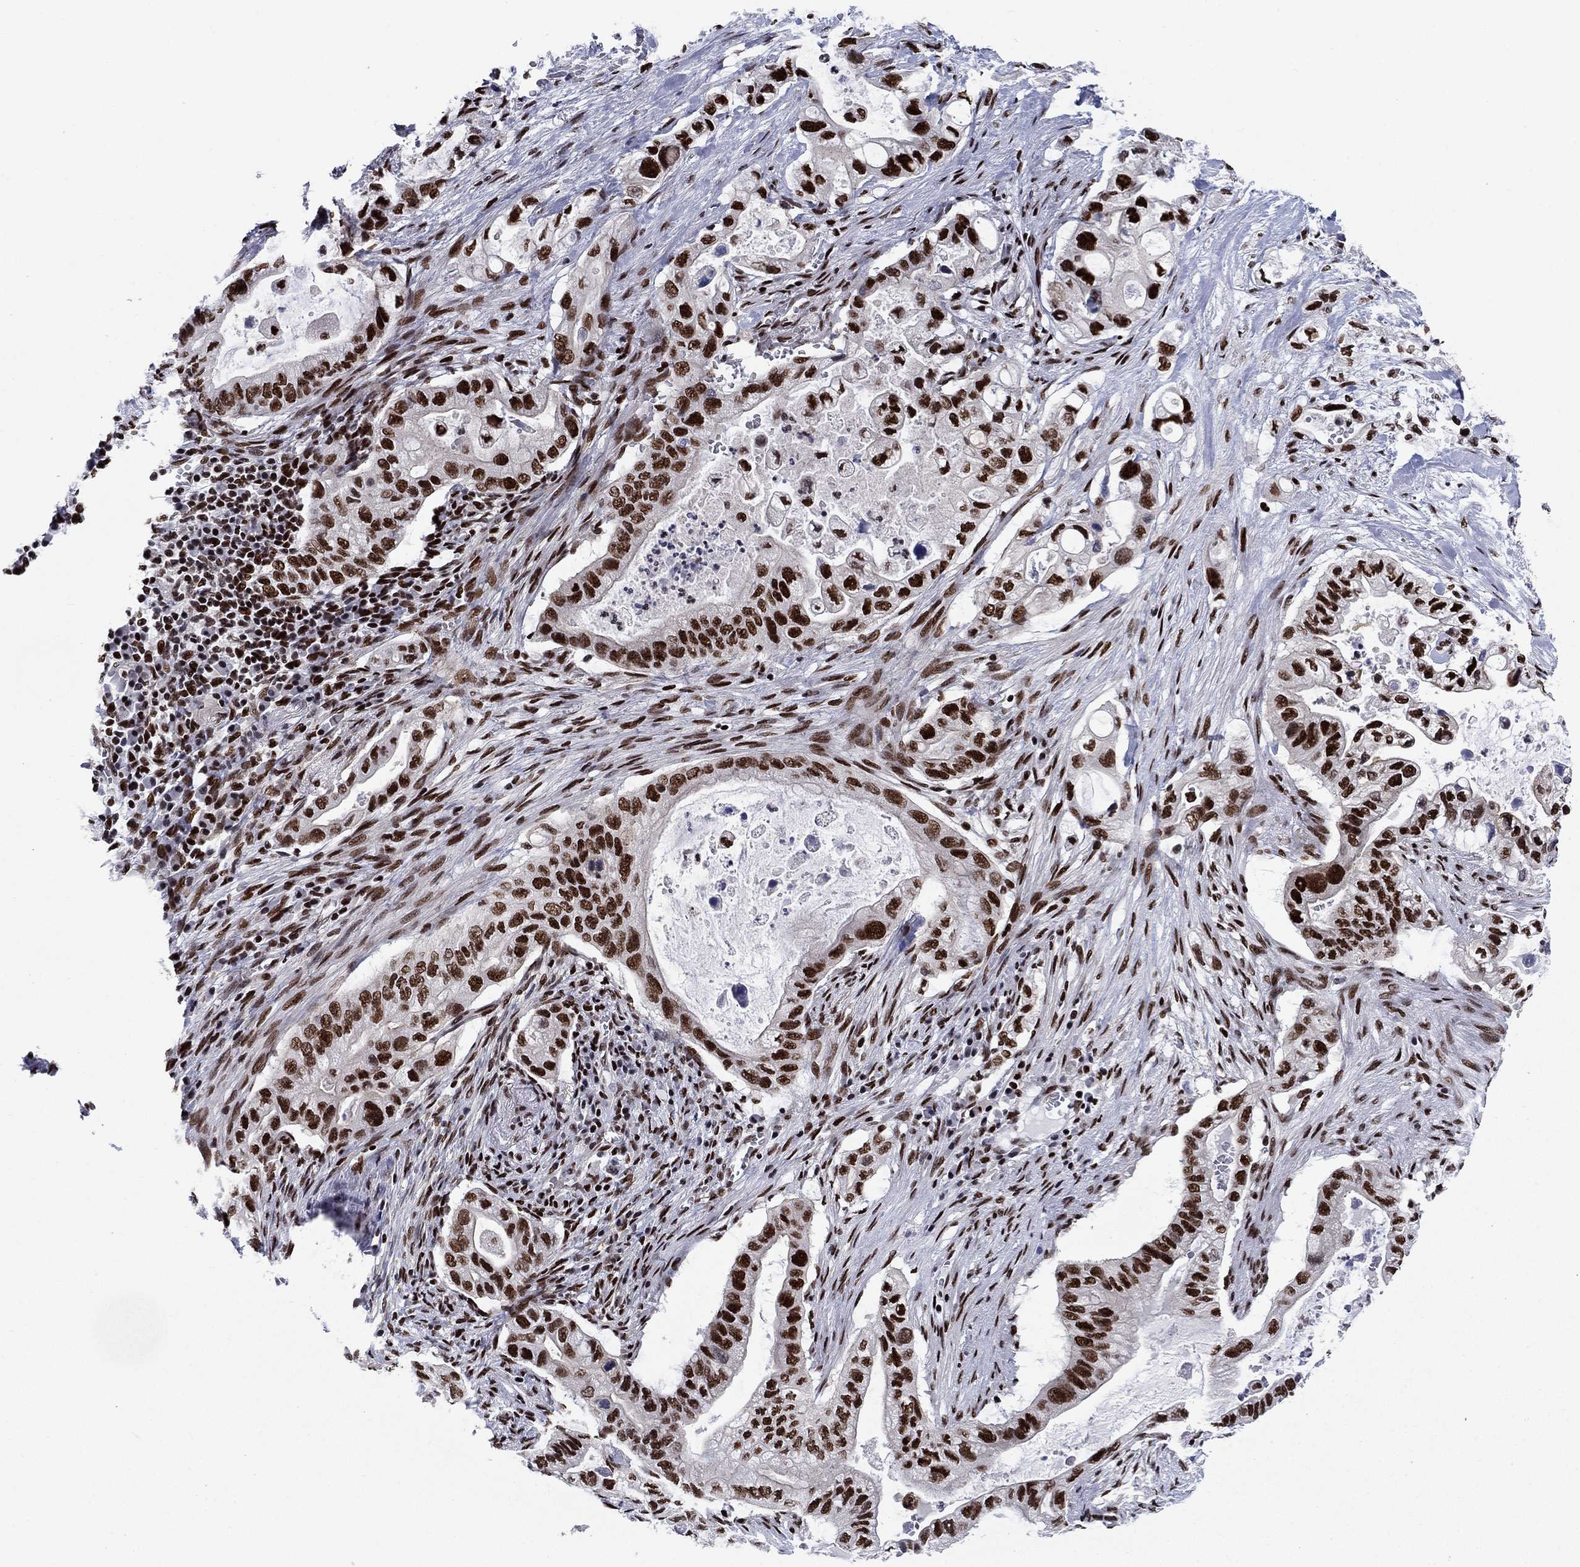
{"staining": {"intensity": "strong", "quantity": ">75%", "location": "nuclear"}, "tissue": "pancreatic cancer", "cell_type": "Tumor cells", "image_type": "cancer", "snomed": [{"axis": "morphology", "description": "Adenocarcinoma, NOS"}, {"axis": "topography", "description": "Pancreas"}], "caption": "This histopathology image demonstrates immunohistochemistry staining of adenocarcinoma (pancreatic), with high strong nuclear staining in approximately >75% of tumor cells.", "gene": "RPRD1B", "patient": {"sex": "female", "age": 72}}